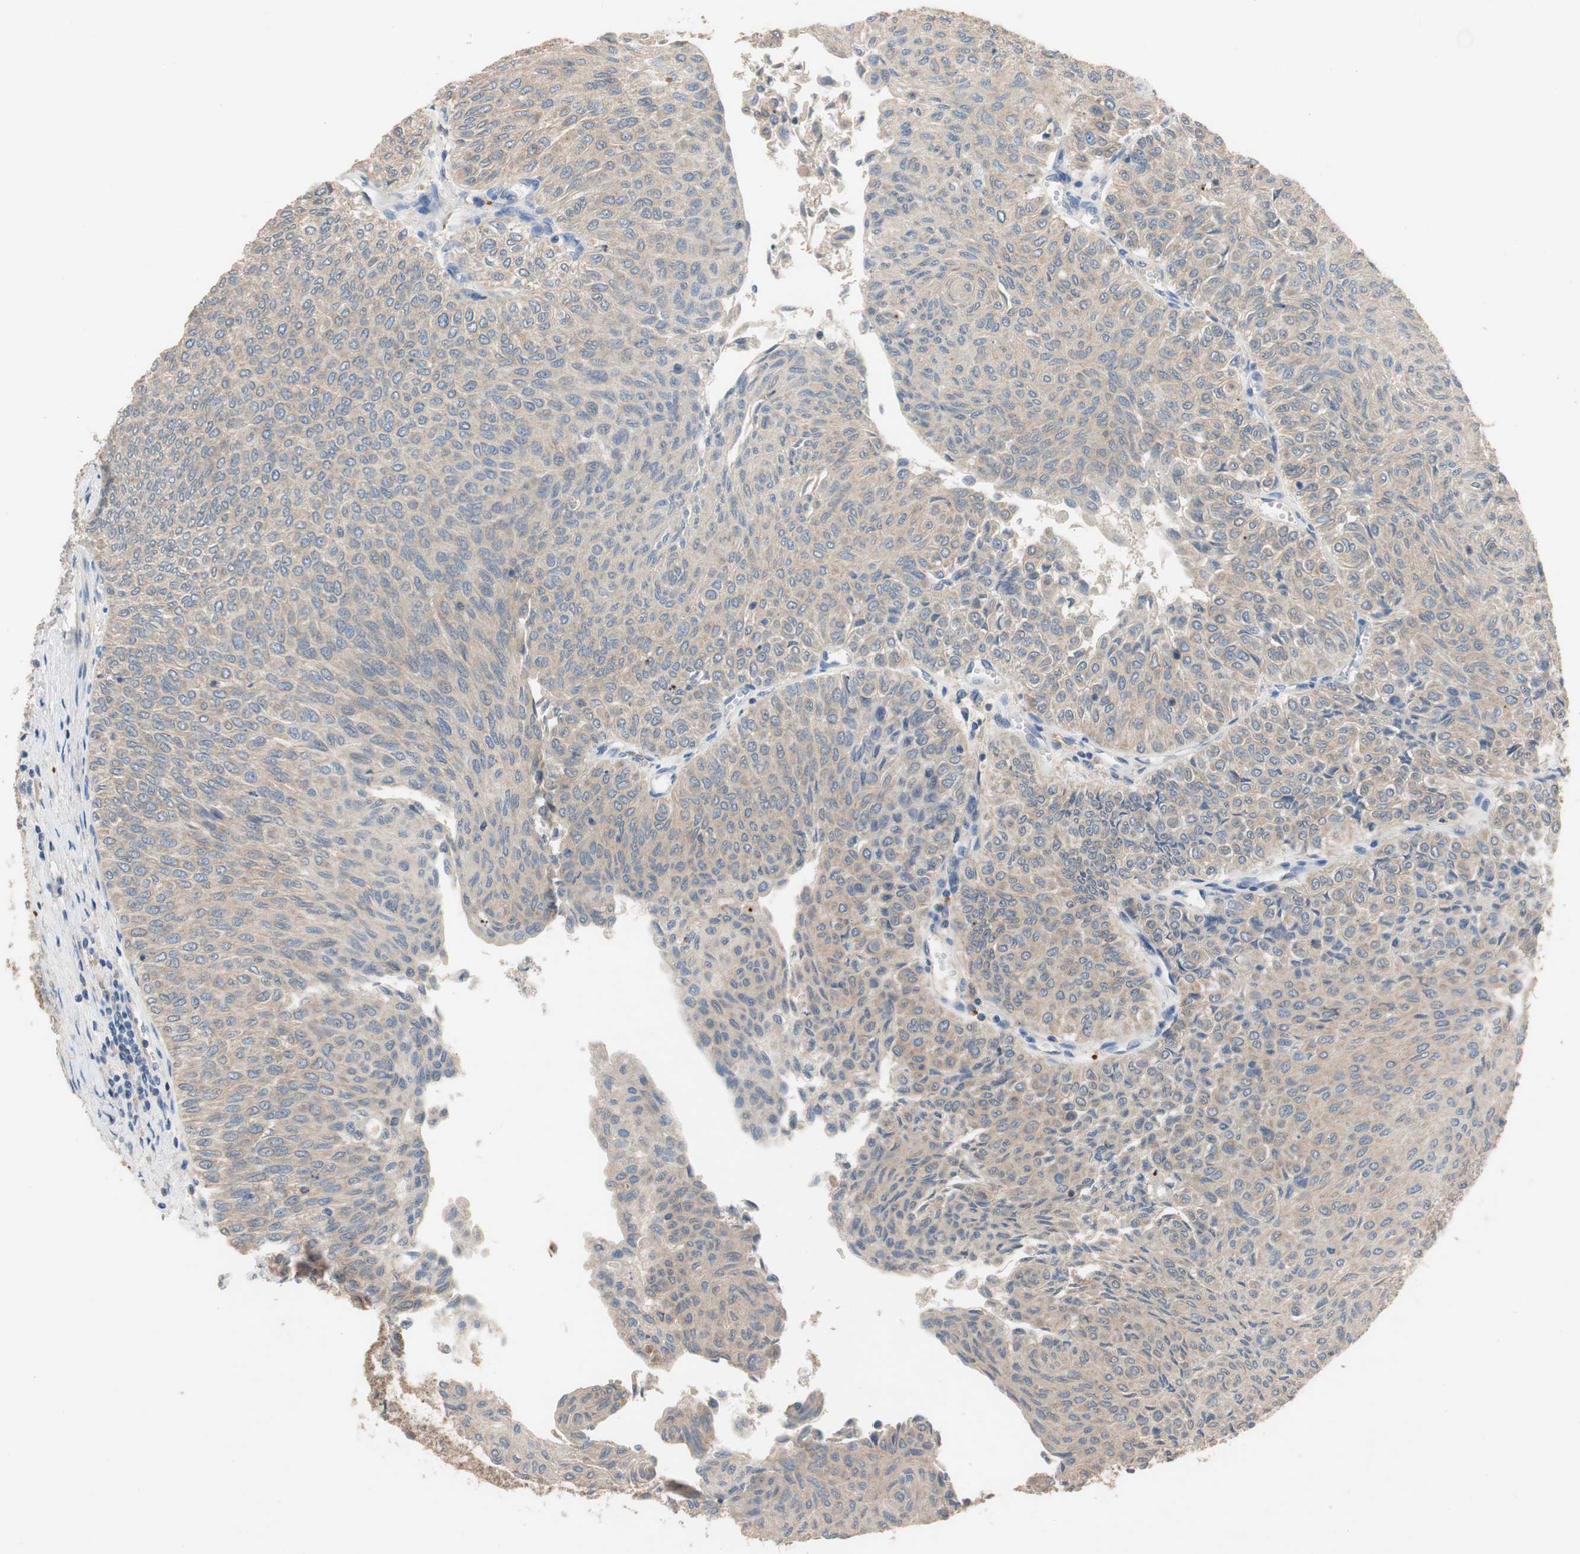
{"staining": {"intensity": "weak", "quantity": ">75%", "location": "cytoplasmic/membranous"}, "tissue": "urothelial cancer", "cell_type": "Tumor cells", "image_type": "cancer", "snomed": [{"axis": "morphology", "description": "Urothelial carcinoma, Low grade"}, {"axis": "topography", "description": "Urinary bladder"}], "caption": "Immunohistochemistry (IHC) staining of urothelial cancer, which displays low levels of weak cytoplasmic/membranous staining in about >75% of tumor cells indicating weak cytoplasmic/membranous protein expression. The staining was performed using DAB (brown) for protein detection and nuclei were counterstained in hematoxylin (blue).", "gene": "ADAP1", "patient": {"sex": "male", "age": 78}}